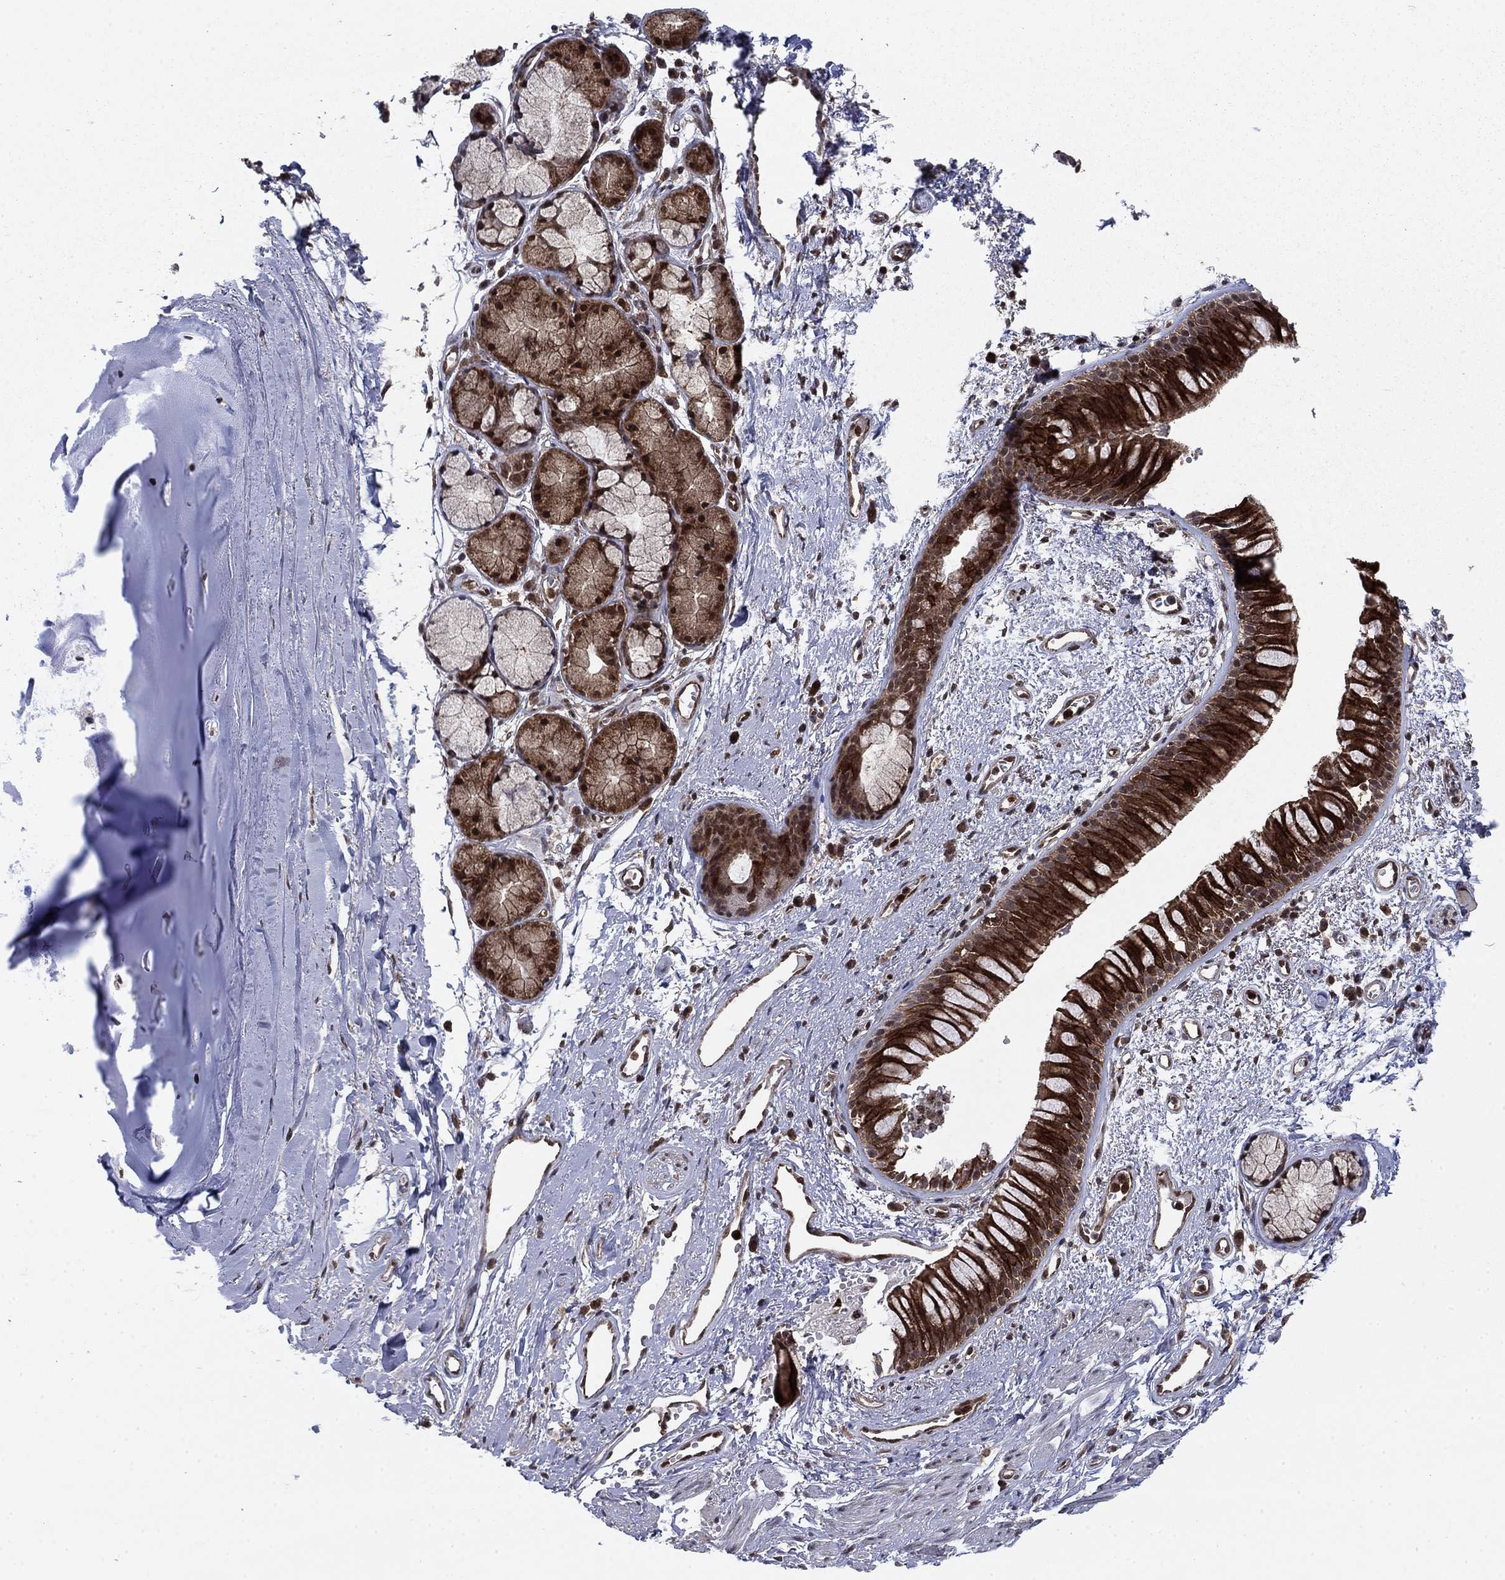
{"staining": {"intensity": "strong", "quantity": ">75%", "location": "cytoplasmic/membranous"}, "tissue": "bronchus", "cell_type": "Respiratory epithelial cells", "image_type": "normal", "snomed": [{"axis": "morphology", "description": "Normal tissue, NOS"}, {"axis": "topography", "description": "Cartilage tissue"}, {"axis": "topography", "description": "Bronchus"}], "caption": "Immunohistochemistry (IHC) of normal bronchus reveals high levels of strong cytoplasmic/membranous staining in about >75% of respiratory epithelial cells. Using DAB (brown) and hematoxylin (blue) stains, captured at high magnification using brightfield microscopy.", "gene": "DNAJA1", "patient": {"sex": "male", "age": 66}}